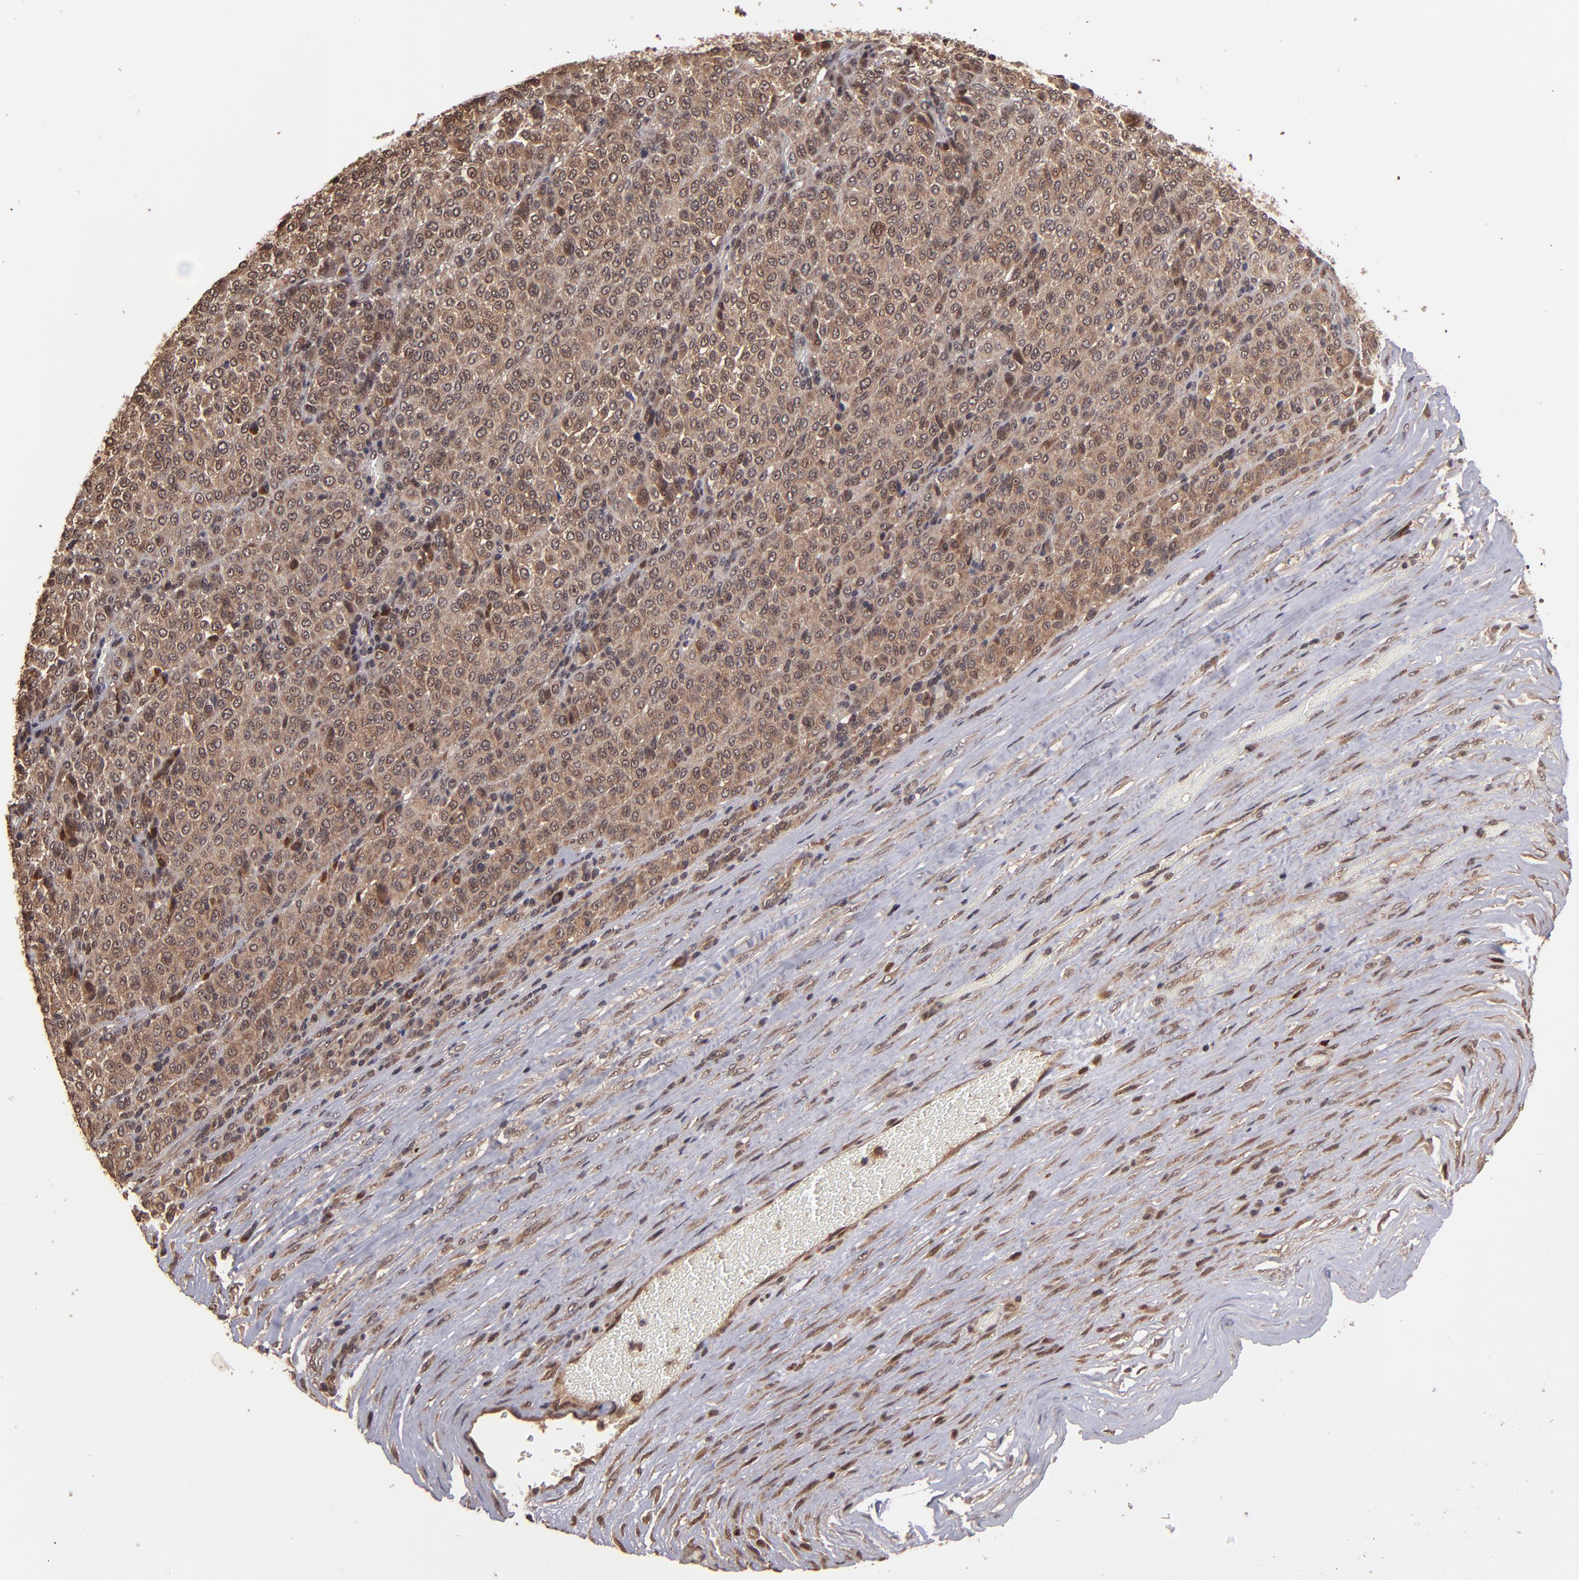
{"staining": {"intensity": "strong", "quantity": ">75%", "location": "cytoplasmic/membranous"}, "tissue": "melanoma", "cell_type": "Tumor cells", "image_type": "cancer", "snomed": [{"axis": "morphology", "description": "Malignant melanoma, Metastatic site"}, {"axis": "topography", "description": "Pancreas"}], "caption": "Protein expression by immunohistochemistry exhibits strong cytoplasmic/membranous expression in approximately >75% of tumor cells in malignant melanoma (metastatic site). (brown staining indicates protein expression, while blue staining denotes nuclei).", "gene": "NFE2L2", "patient": {"sex": "female", "age": 30}}